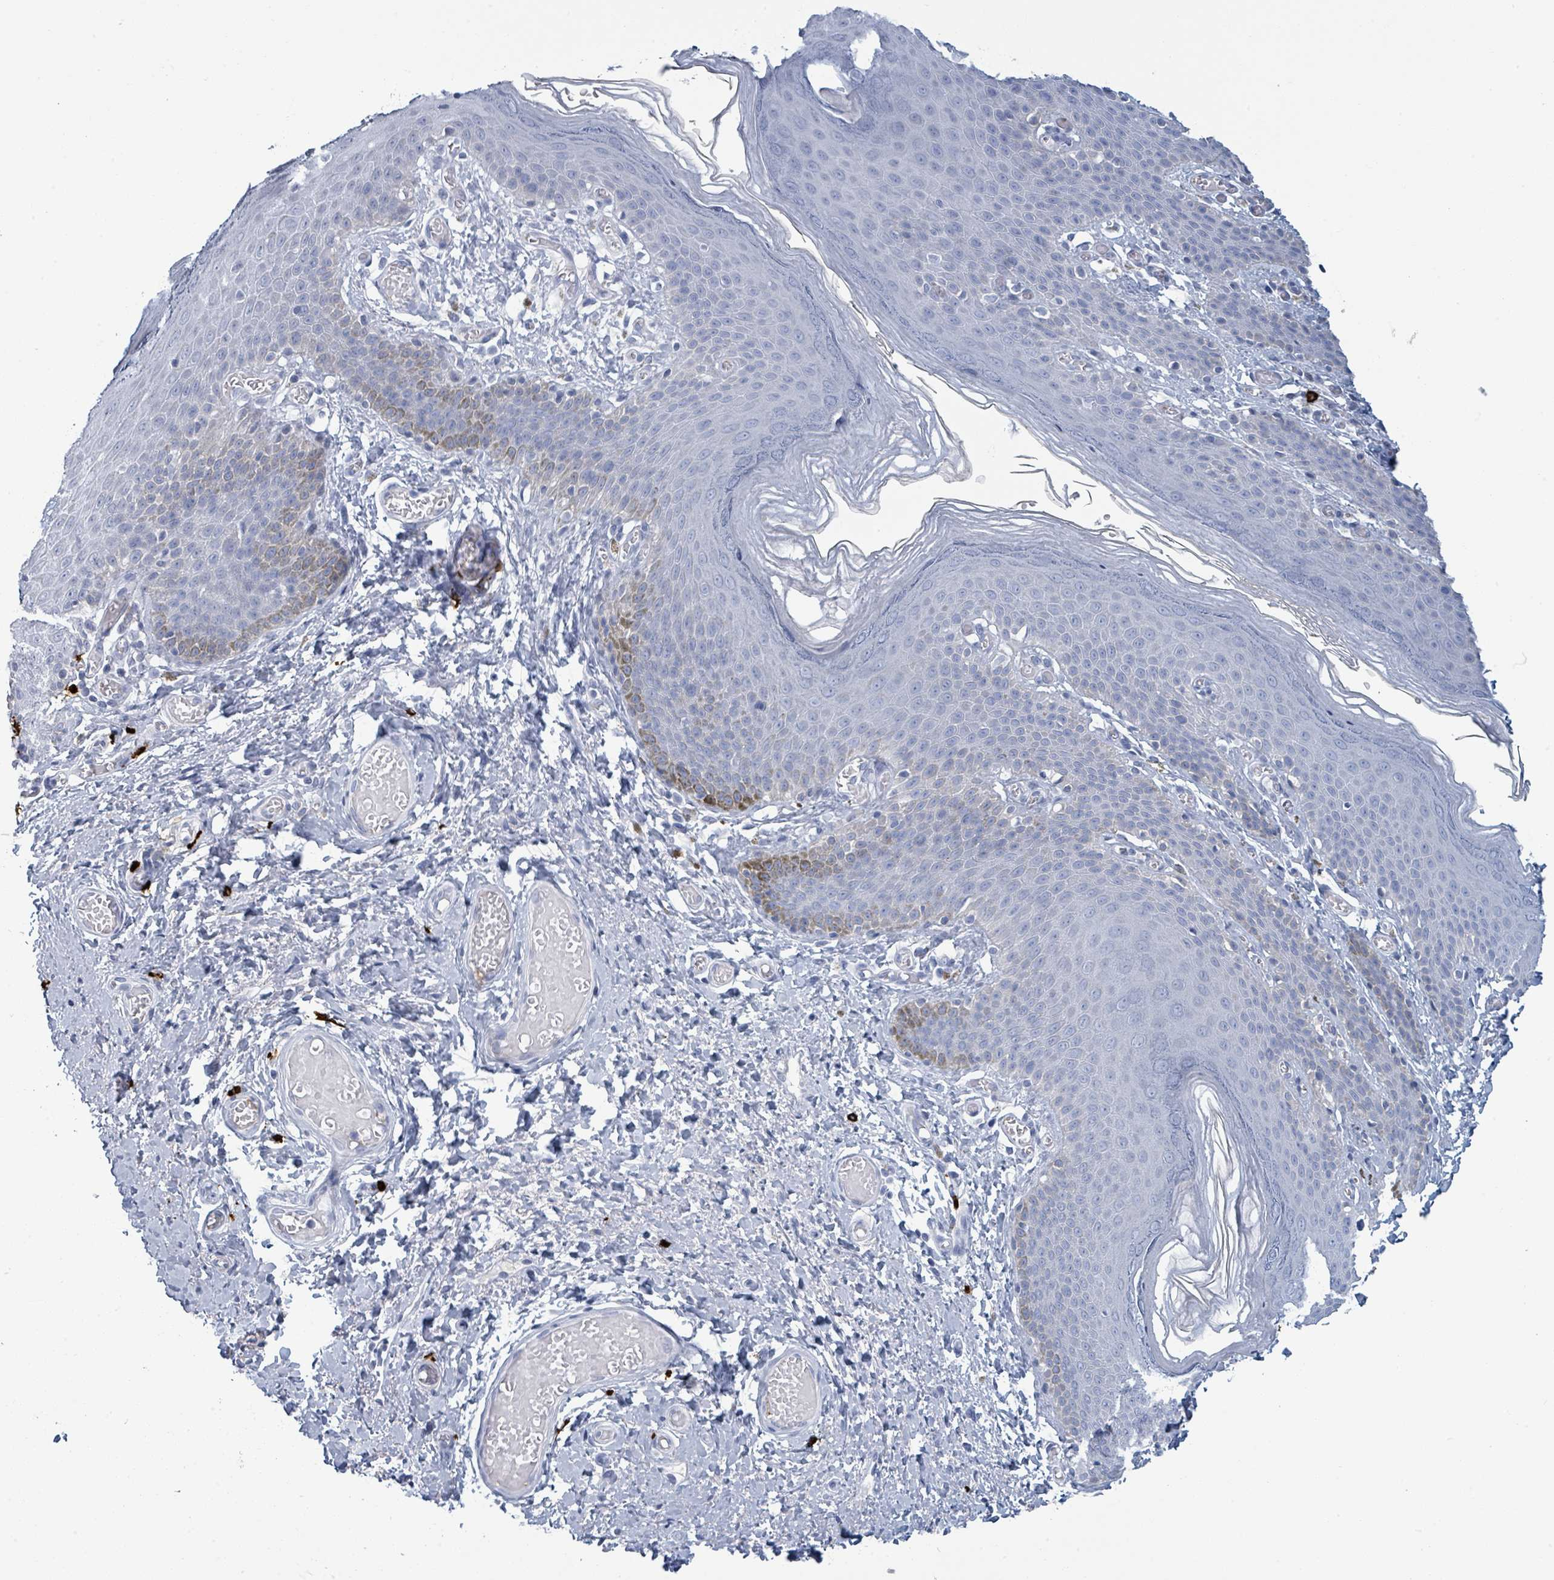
{"staining": {"intensity": "negative", "quantity": "none", "location": "none"}, "tissue": "skin", "cell_type": "Epidermal cells", "image_type": "normal", "snomed": [{"axis": "morphology", "description": "Normal tissue, NOS"}, {"axis": "topography", "description": "Anal"}], "caption": "Skin was stained to show a protein in brown. There is no significant staining in epidermal cells. (IHC, brightfield microscopy, high magnification).", "gene": "VPS13D", "patient": {"sex": "female", "age": 40}}